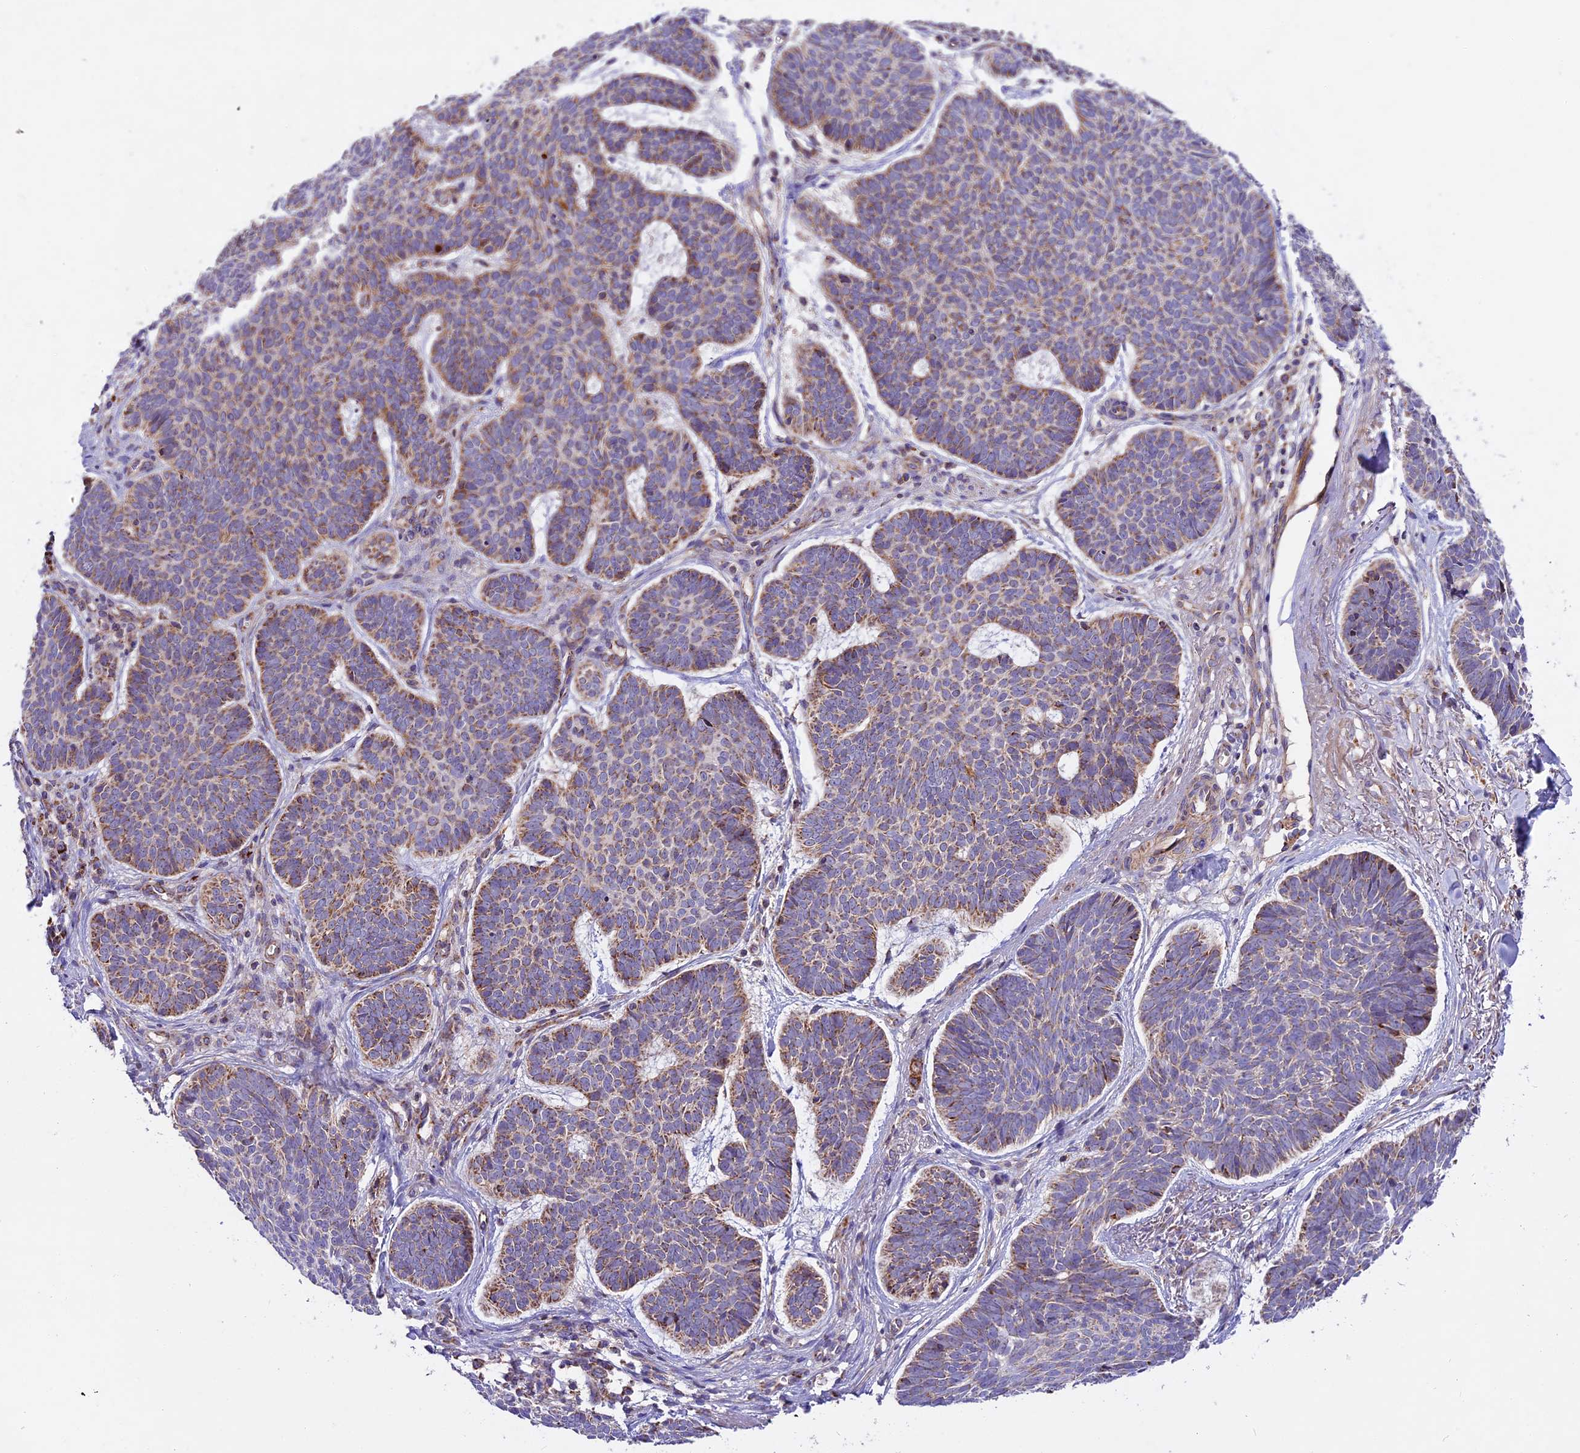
{"staining": {"intensity": "moderate", "quantity": "<25%", "location": "cytoplasmic/membranous"}, "tissue": "skin cancer", "cell_type": "Tumor cells", "image_type": "cancer", "snomed": [{"axis": "morphology", "description": "Basal cell carcinoma"}, {"axis": "topography", "description": "Skin"}], "caption": "Tumor cells demonstrate moderate cytoplasmic/membranous expression in approximately <25% of cells in skin cancer.", "gene": "NDUFA8", "patient": {"sex": "female", "age": 74}}